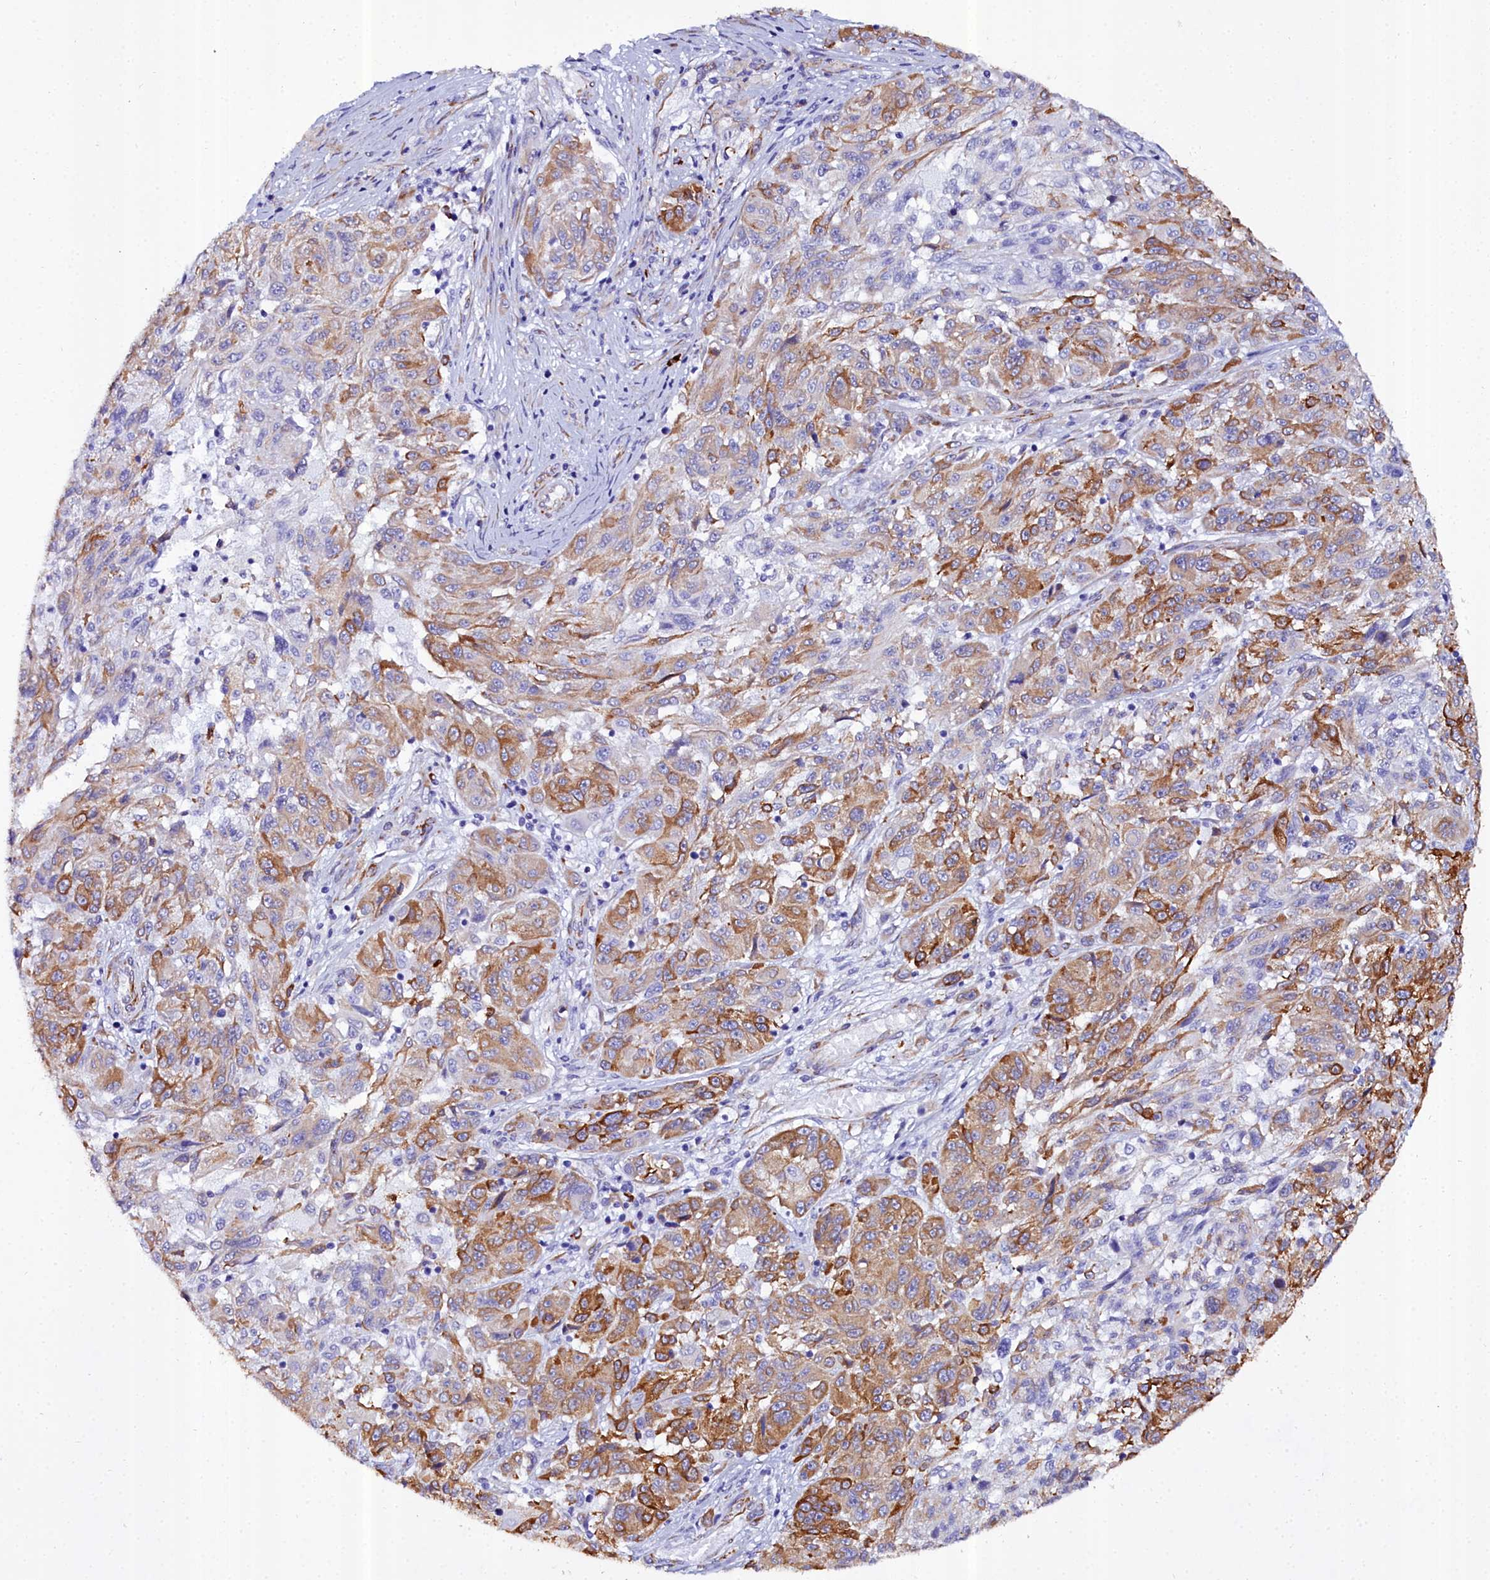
{"staining": {"intensity": "moderate", "quantity": ">75%", "location": "cytoplasmic/membranous"}, "tissue": "melanoma", "cell_type": "Tumor cells", "image_type": "cancer", "snomed": [{"axis": "morphology", "description": "Malignant melanoma, NOS"}, {"axis": "topography", "description": "Skin"}], "caption": "A brown stain labels moderate cytoplasmic/membranous positivity of a protein in human melanoma tumor cells.", "gene": "TXNDC5", "patient": {"sex": "male", "age": 53}}